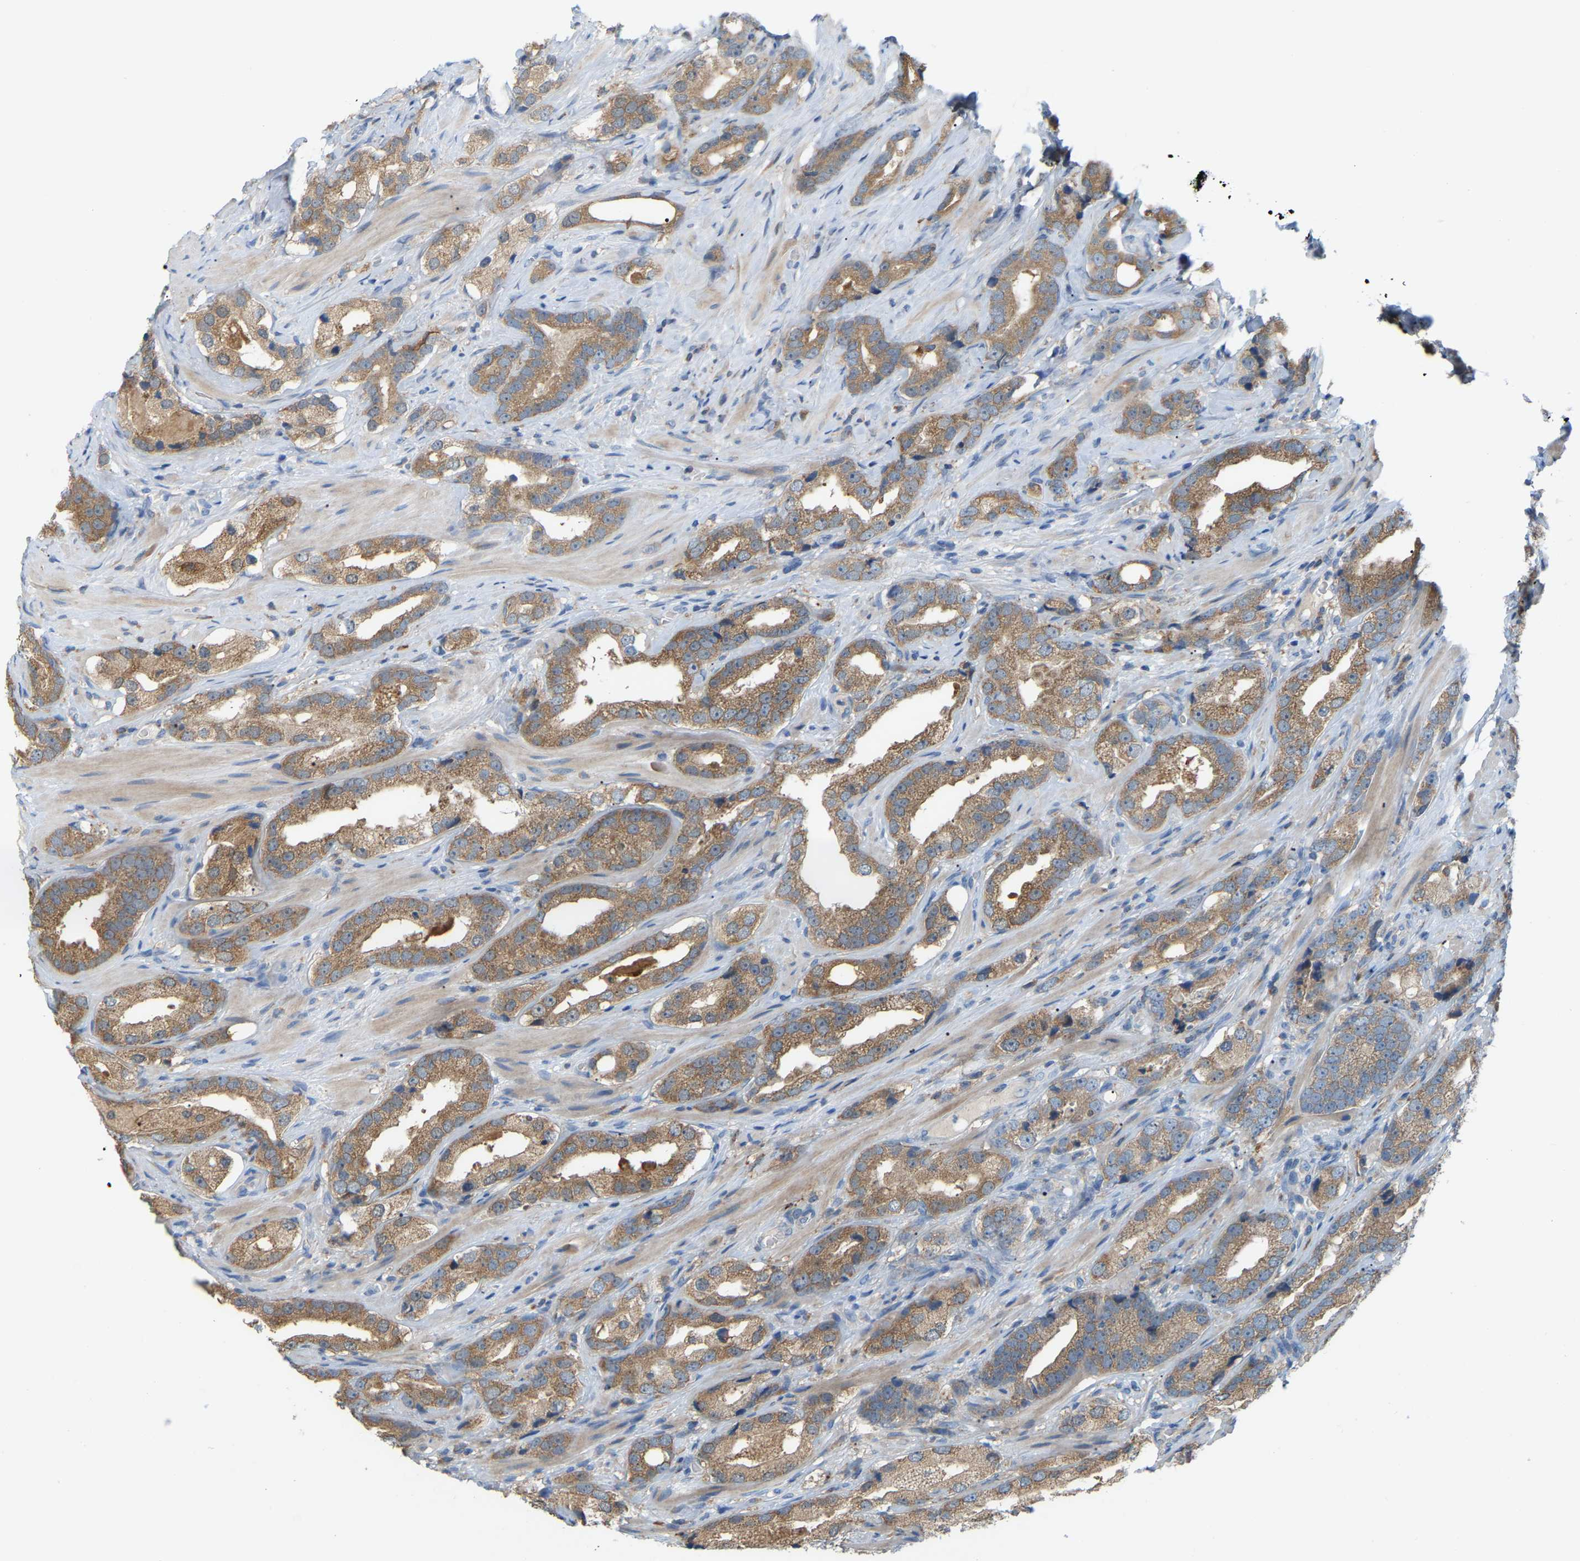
{"staining": {"intensity": "moderate", "quantity": ">75%", "location": "cytoplasmic/membranous"}, "tissue": "prostate cancer", "cell_type": "Tumor cells", "image_type": "cancer", "snomed": [{"axis": "morphology", "description": "Adenocarcinoma, High grade"}, {"axis": "topography", "description": "Prostate"}], "caption": "About >75% of tumor cells in human prostate cancer exhibit moderate cytoplasmic/membranous protein positivity as visualized by brown immunohistochemical staining.", "gene": "CROT", "patient": {"sex": "male", "age": 63}}